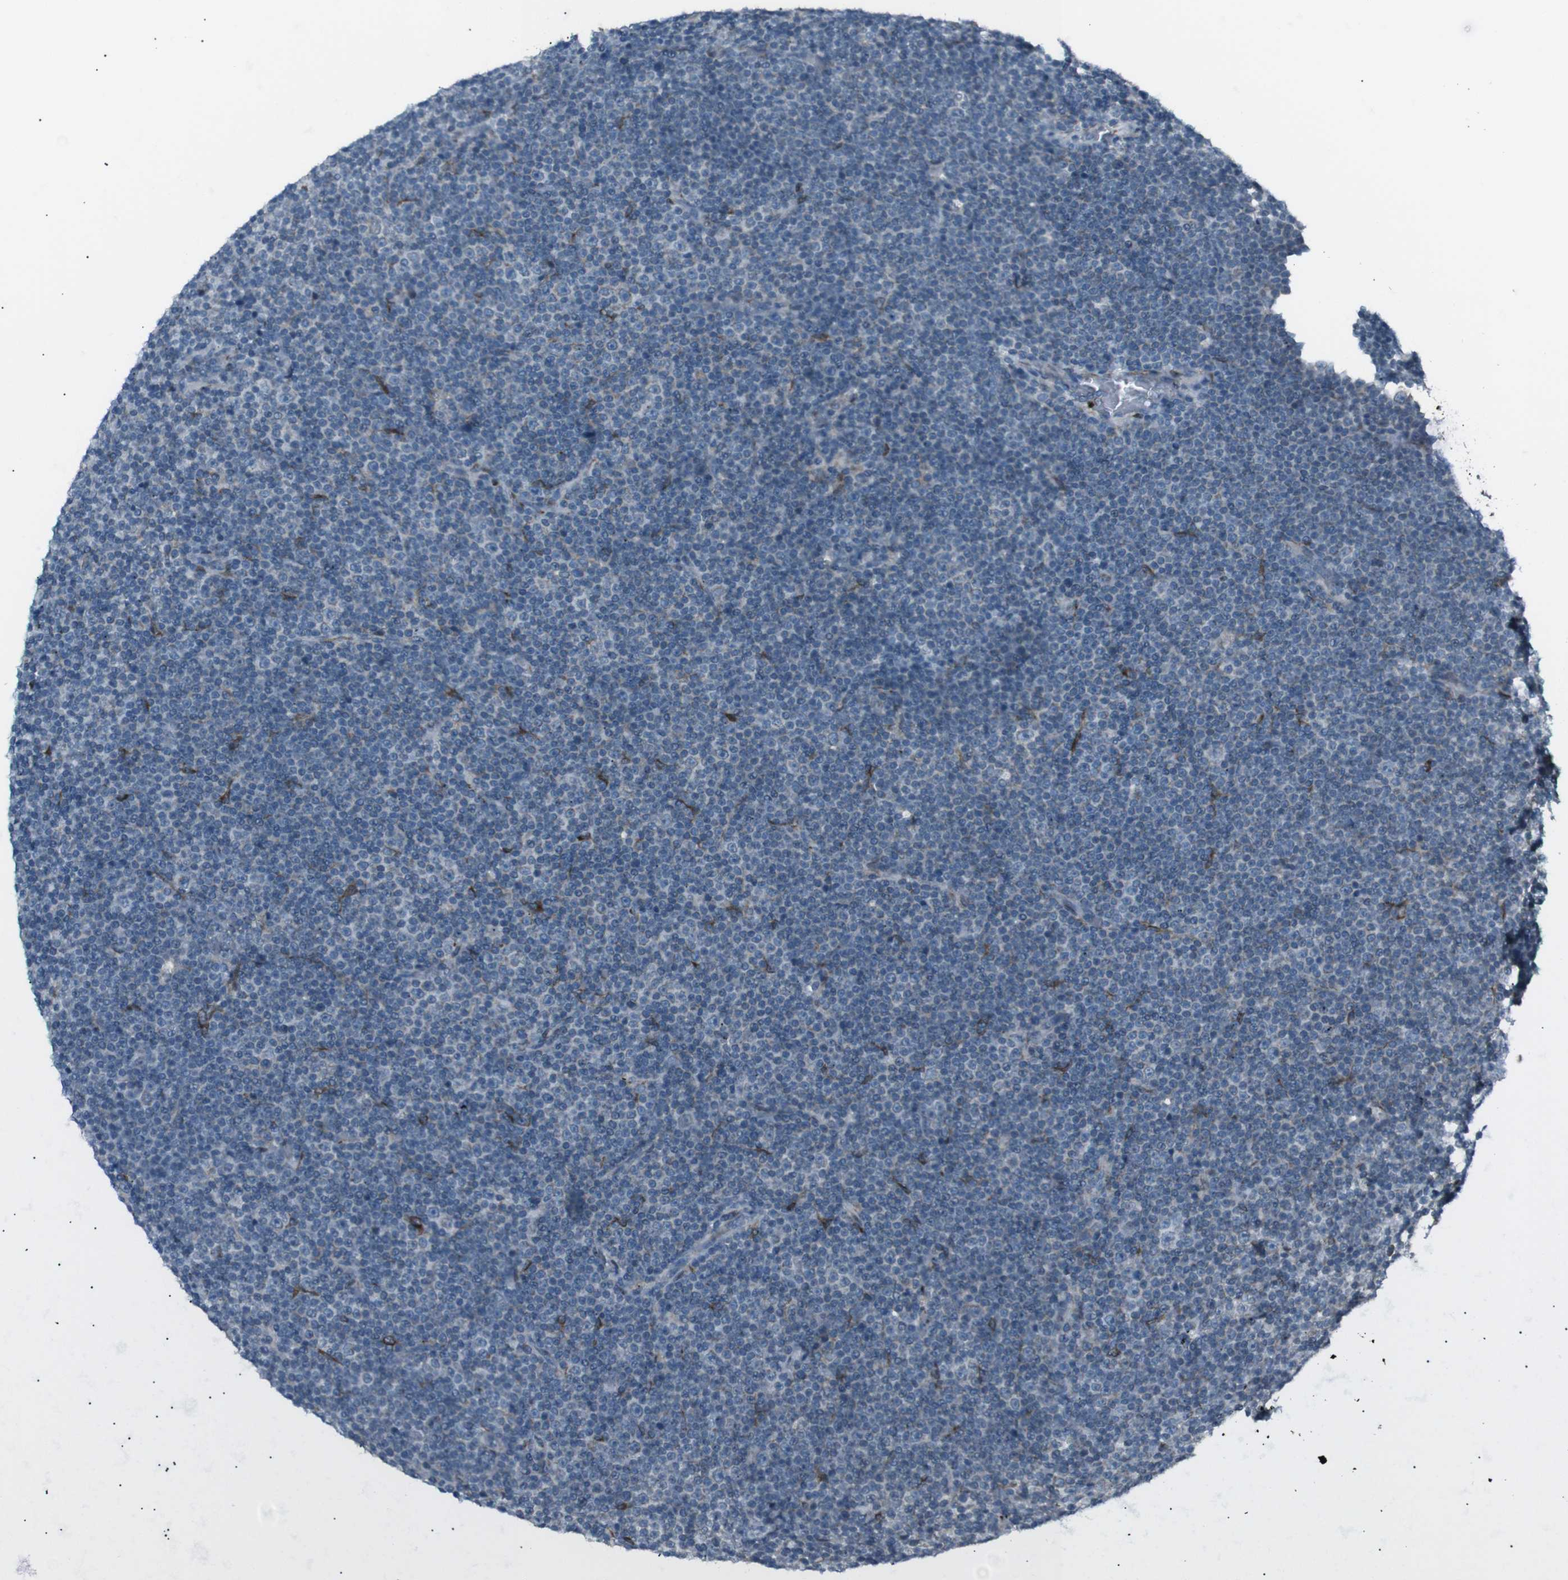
{"staining": {"intensity": "negative", "quantity": "none", "location": "none"}, "tissue": "lymphoma", "cell_type": "Tumor cells", "image_type": "cancer", "snomed": [{"axis": "morphology", "description": "Malignant lymphoma, non-Hodgkin's type, Low grade"}, {"axis": "topography", "description": "Lymph node"}], "caption": "High power microscopy histopathology image of an immunohistochemistry (IHC) micrograph of low-grade malignant lymphoma, non-Hodgkin's type, revealing no significant positivity in tumor cells.", "gene": "LNPK", "patient": {"sex": "female", "age": 67}}